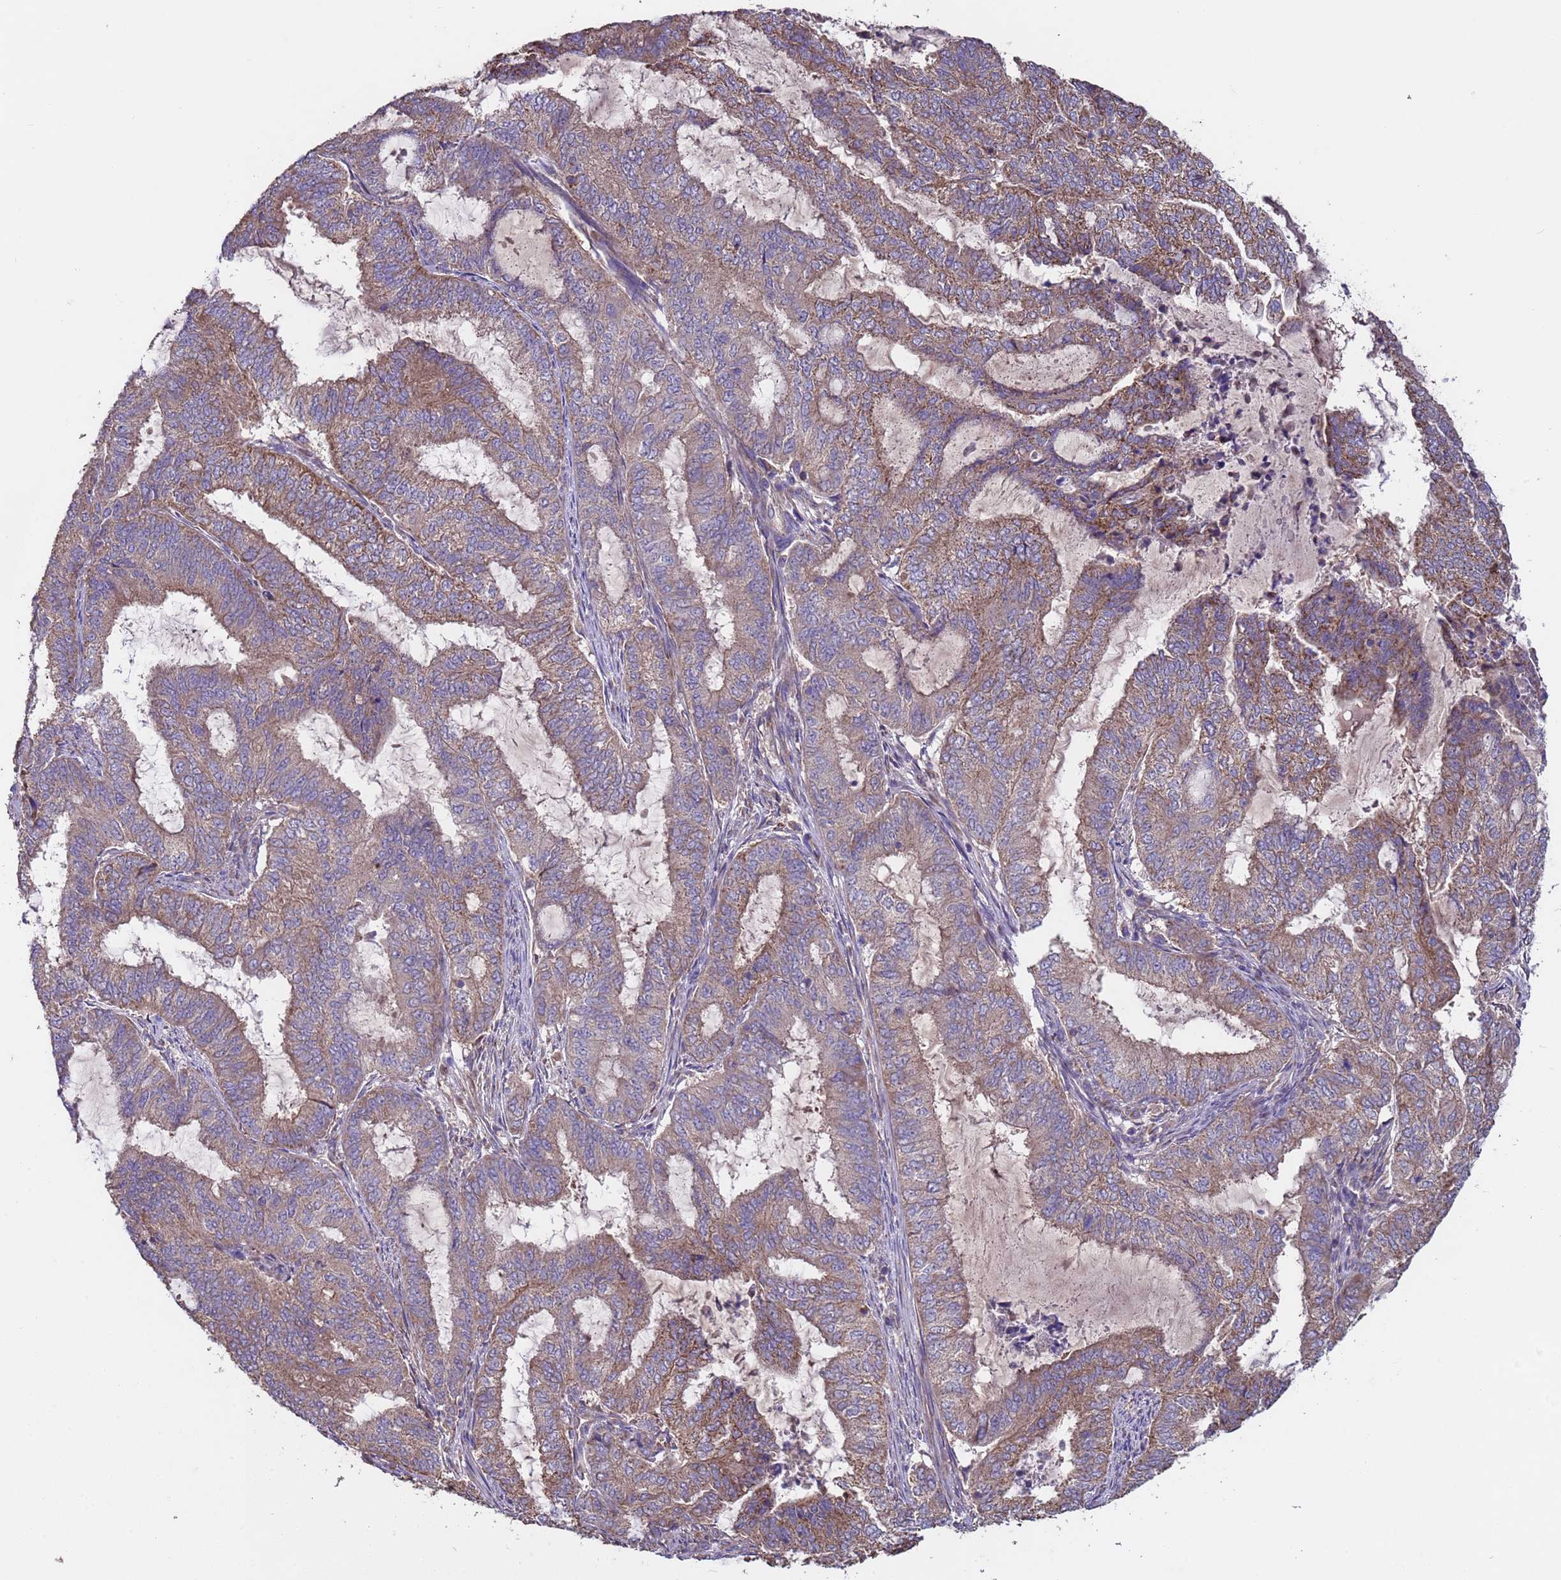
{"staining": {"intensity": "moderate", "quantity": ">75%", "location": "cytoplasmic/membranous"}, "tissue": "endometrial cancer", "cell_type": "Tumor cells", "image_type": "cancer", "snomed": [{"axis": "morphology", "description": "Adenocarcinoma, NOS"}, {"axis": "topography", "description": "Endometrium"}], "caption": "This photomicrograph demonstrates endometrial adenocarcinoma stained with immunohistochemistry (IHC) to label a protein in brown. The cytoplasmic/membranous of tumor cells show moderate positivity for the protein. Nuclei are counter-stained blue.", "gene": "EEF1AKMT1", "patient": {"sex": "female", "age": 51}}